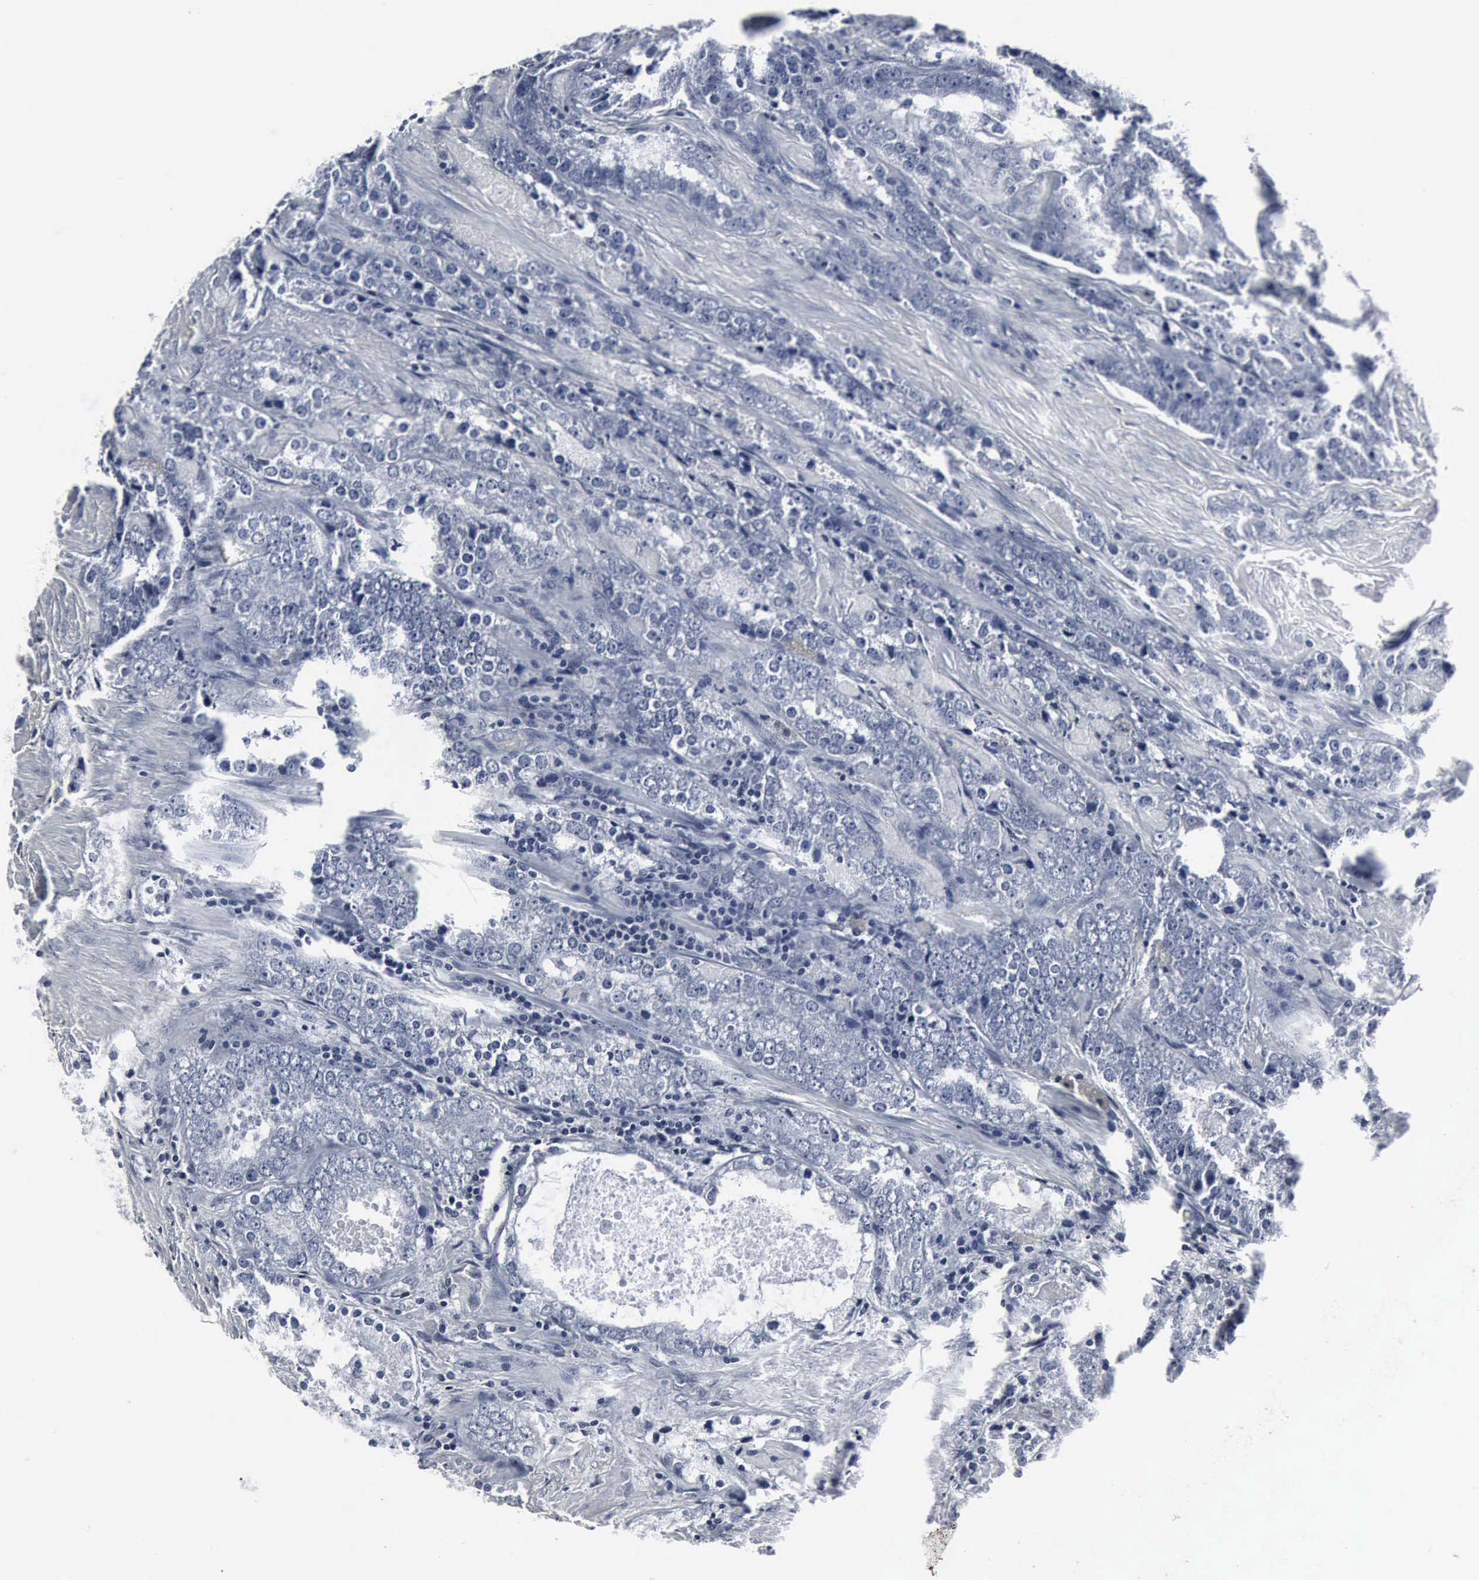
{"staining": {"intensity": "negative", "quantity": "none", "location": "none"}, "tissue": "prostate cancer", "cell_type": "Tumor cells", "image_type": "cancer", "snomed": [{"axis": "morphology", "description": "Adenocarcinoma, High grade"}, {"axis": "topography", "description": "Prostate"}], "caption": "High magnification brightfield microscopy of prostate cancer stained with DAB (3,3'-diaminobenzidine) (brown) and counterstained with hematoxylin (blue): tumor cells show no significant positivity. The staining was performed using DAB to visualize the protein expression in brown, while the nuclei were stained in blue with hematoxylin (Magnification: 20x).", "gene": "SNAP25", "patient": {"sex": "male", "age": 63}}